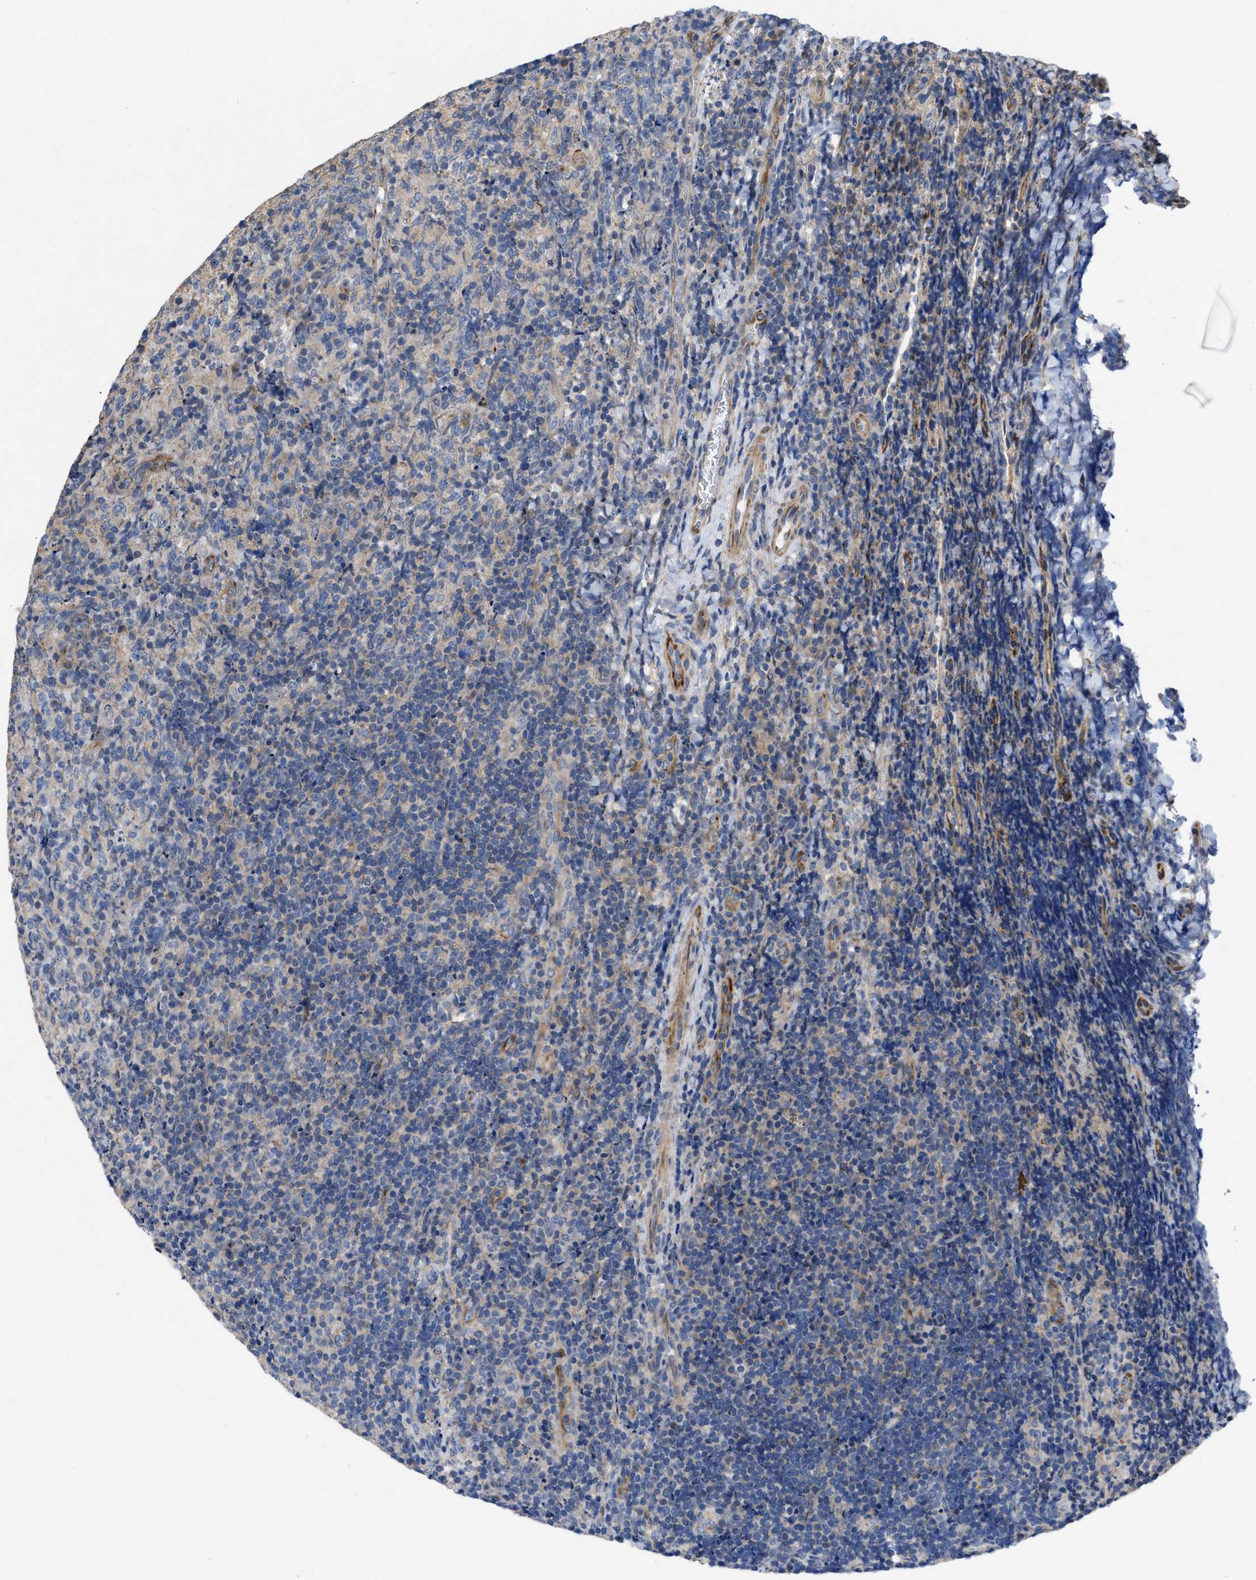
{"staining": {"intensity": "negative", "quantity": "none", "location": "none"}, "tissue": "lymphoma", "cell_type": "Tumor cells", "image_type": "cancer", "snomed": [{"axis": "morphology", "description": "Malignant lymphoma, non-Hodgkin's type, High grade"}, {"axis": "topography", "description": "Tonsil"}], "caption": "Immunohistochemistry (IHC) micrograph of human malignant lymphoma, non-Hodgkin's type (high-grade) stained for a protein (brown), which reveals no staining in tumor cells.", "gene": "TMEM131", "patient": {"sex": "female", "age": 36}}